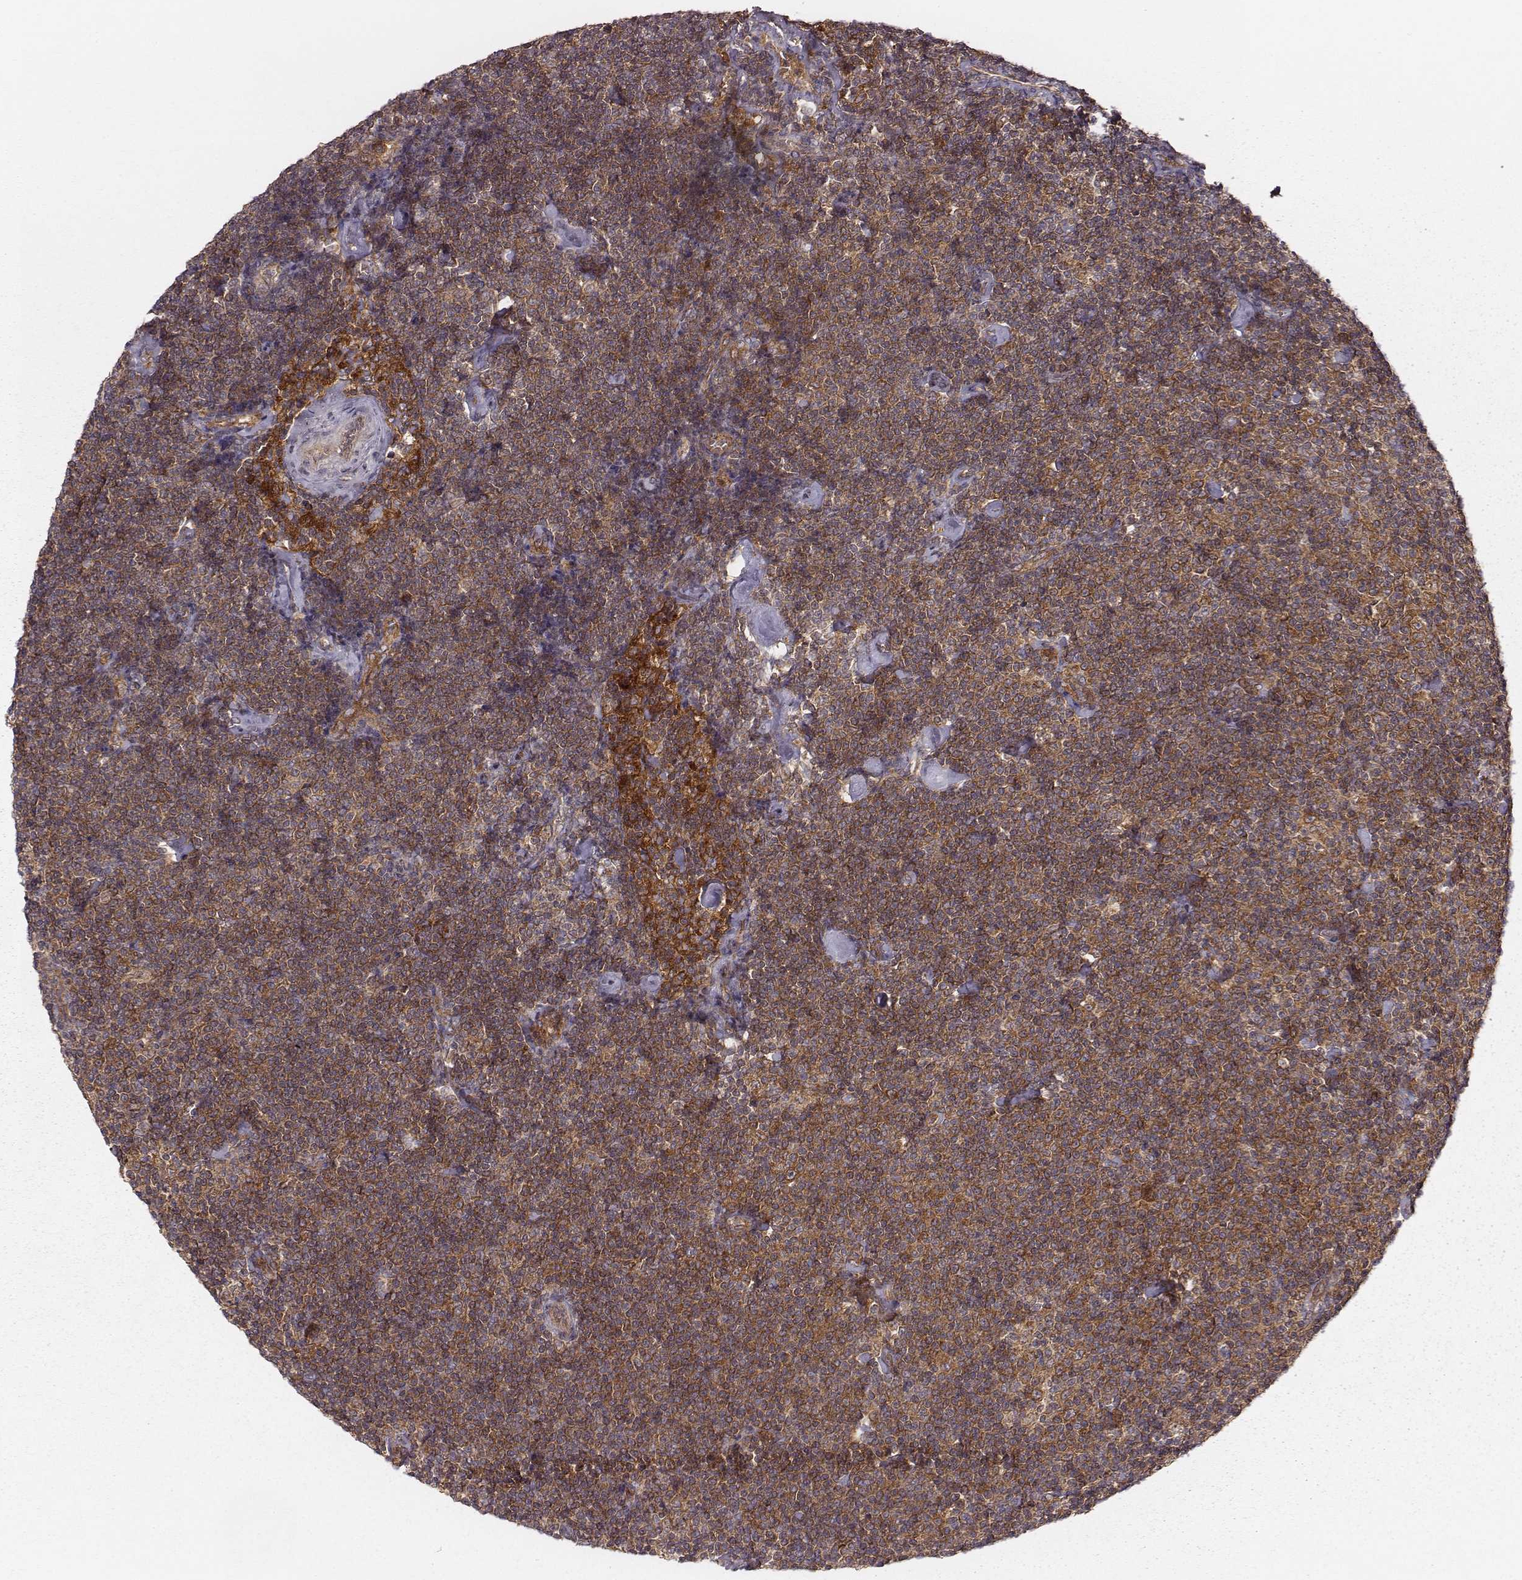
{"staining": {"intensity": "strong", "quantity": ">75%", "location": "cytoplasmic/membranous"}, "tissue": "lymphoma", "cell_type": "Tumor cells", "image_type": "cancer", "snomed": [{"axis": "morphology", "description": "Malignant lymphoma, non-Hodgkin's type, Low grade"}, {"axis": "topography", "description": "Lymph node"}], "caption": "The immunohistochemical stain labels strong cytoplasmic/membranous expression in tumor cells of lymphoma tissue.", "gene": "VPS26A", "patient": {"sex": "male", "age": 81}}